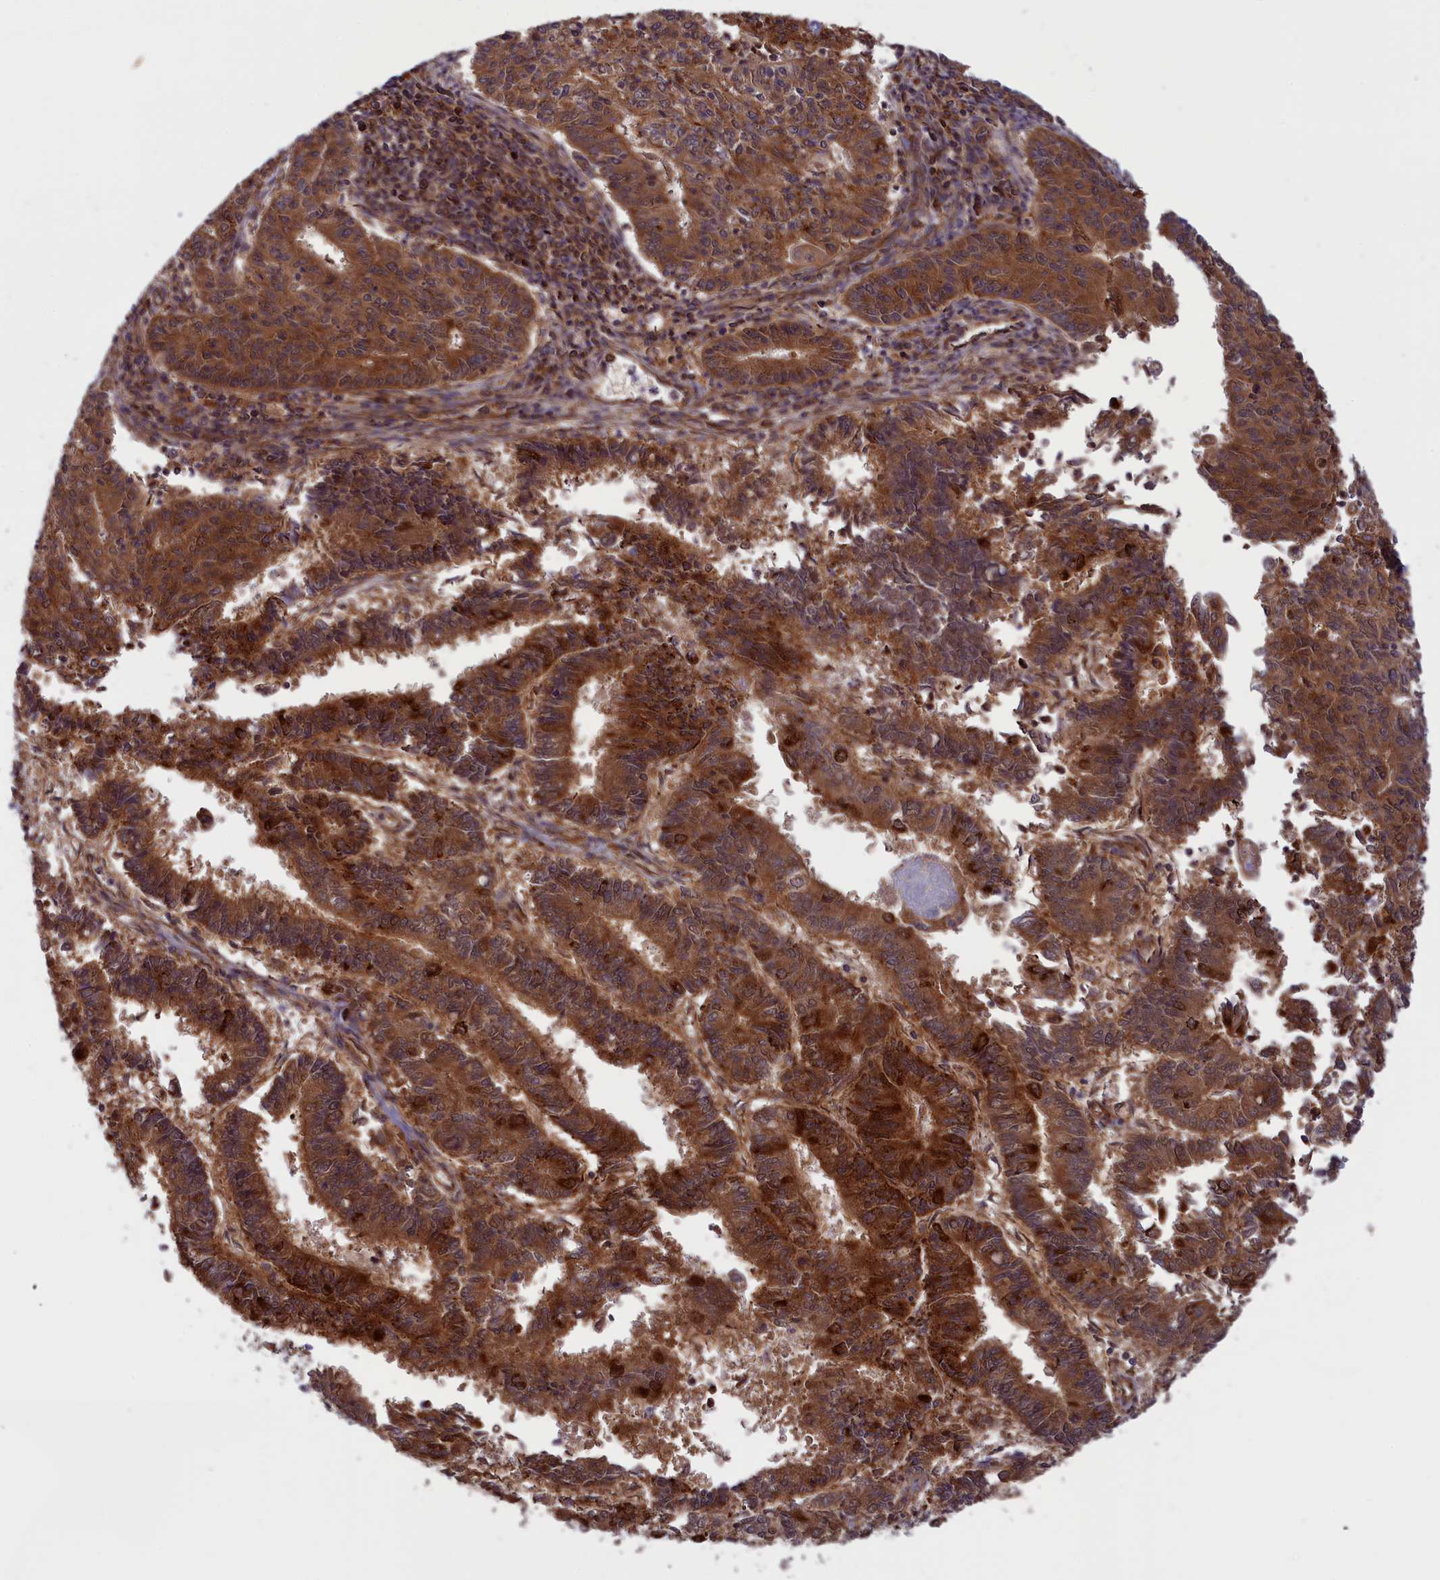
{"staining": {"intensity": "strong", "quantity": ">75%", "location": "cytoplasmic/membranous"}, "tissue": "endometrial cancer", "cell_type": "Tumor cells", "image_type": "cancer", "snomed": [{"axis": "morphology", "description": "Adenocarcinoma, NOS"}, {"axis": "topography", "description": "Endometrium"}], "caption": "An image of human endometrial cancer (adenocarcinoma) stained for a protein displays strong cytoplasmic/membranous brown staining in tumor cells.", "gene": "ISOC2", "patient": {"sex": "female", "age": 59}}